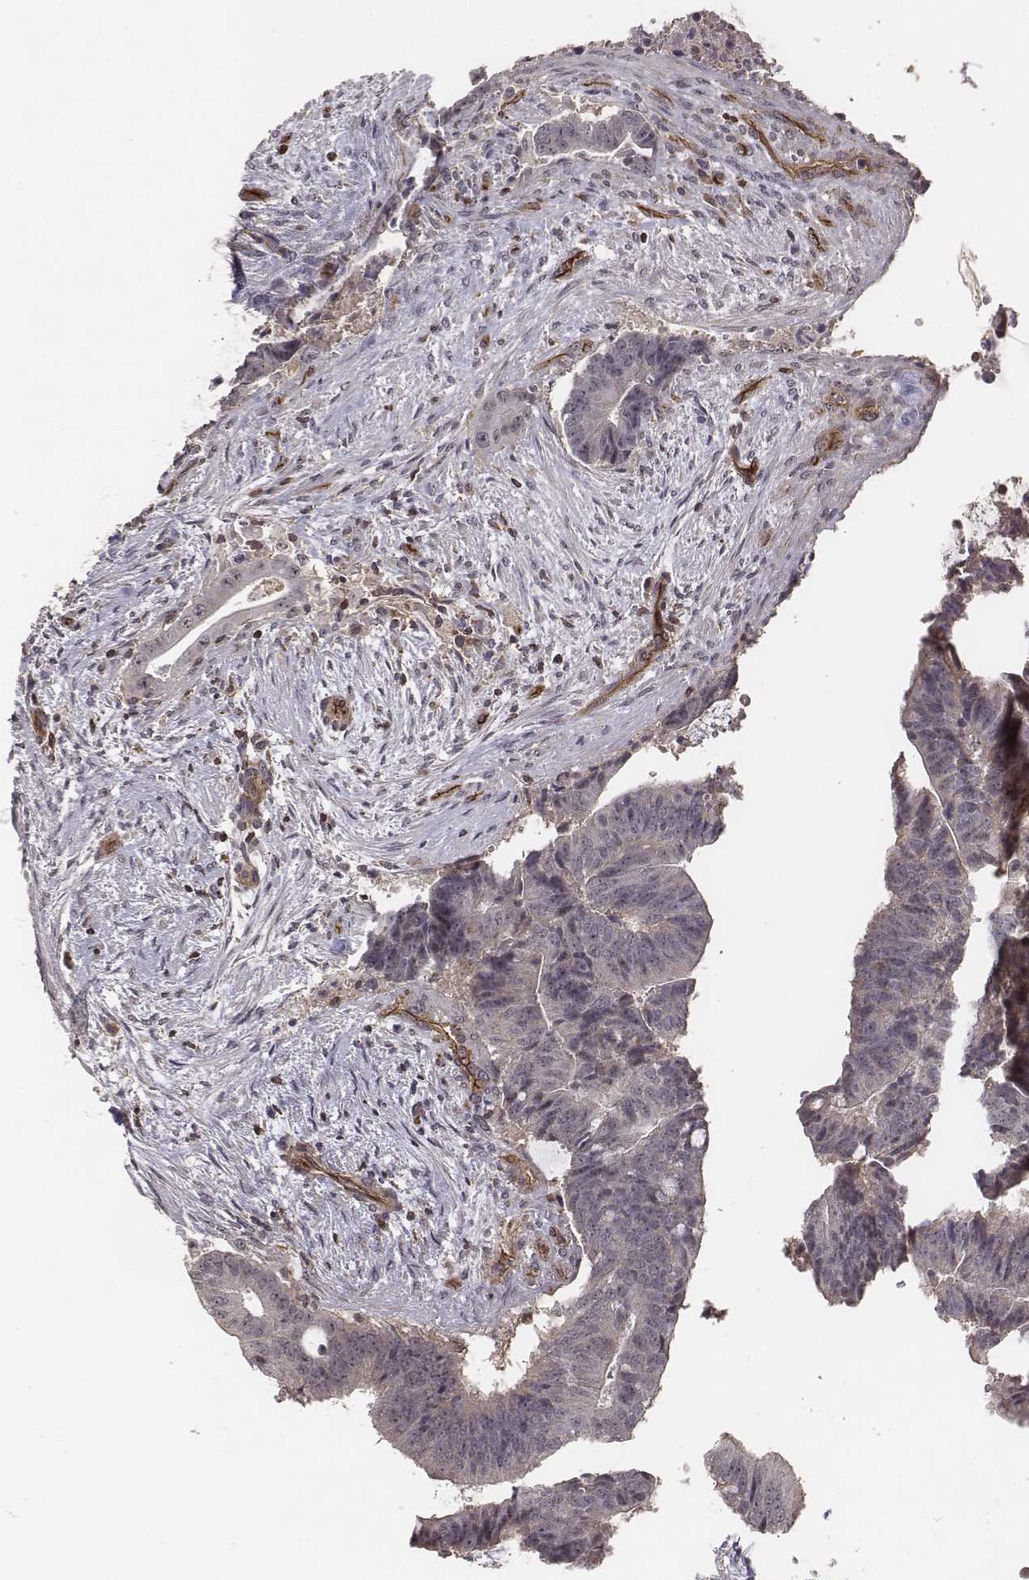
{"staining": {"intensity": "negative", "quantity": "none", "location": "none"}, "tissue": "colorectal cancer", "cell_type": "Tumor cells", "image_type": "cancer", "snomed": [{"axis": "morphology", "description": "Adenocarcinoma, NOS"}, {"axis": "topography", "description": "Colon"}], "caption": "DAB immunohistochemical staining of colorectal cancer shows no significant positivity in tumor cells.", "gene": "PTPRG", "patient": {"sex": "female", "age": 43}}